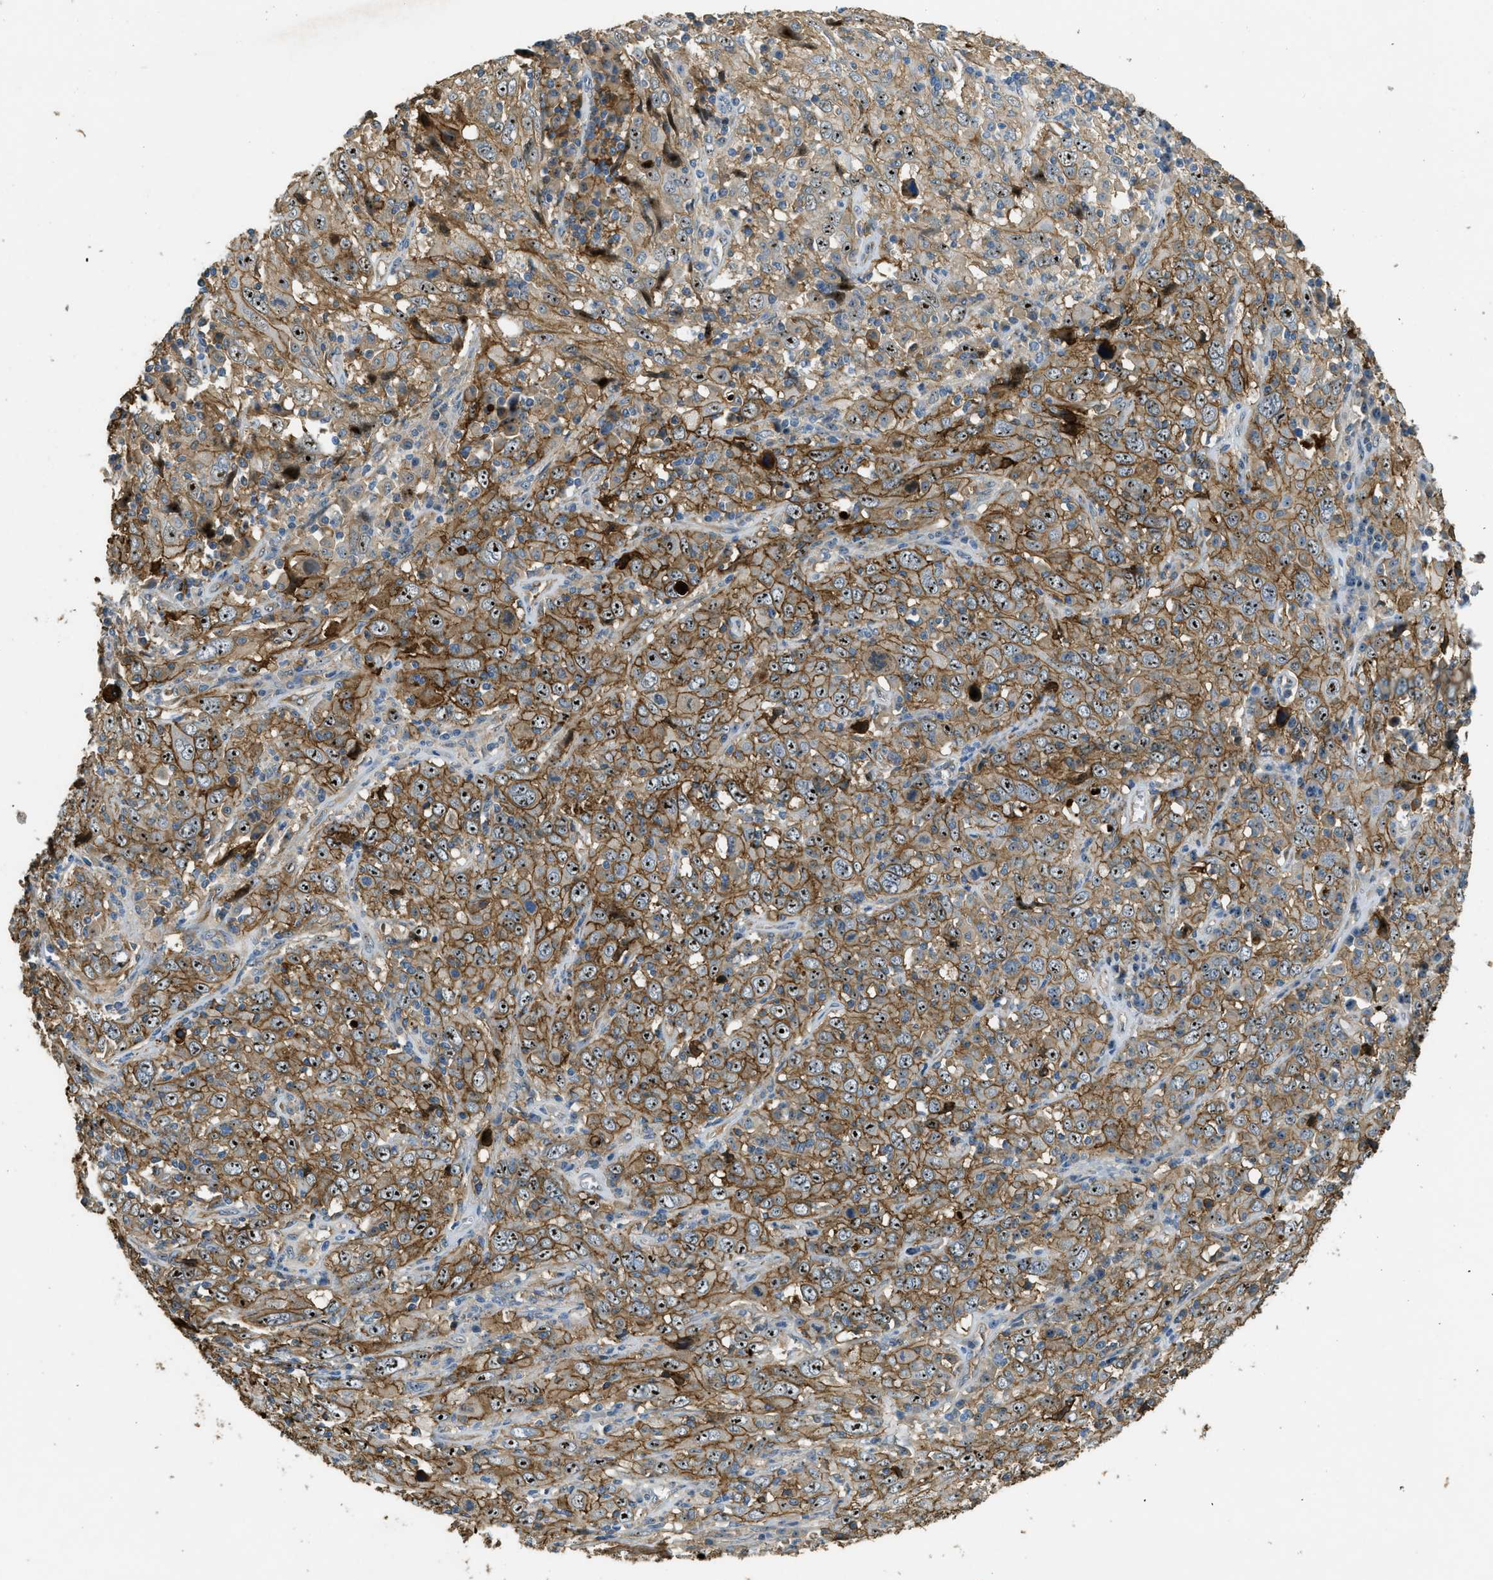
{"staining": {"intensity": "moderate", "quantity": ">75%", "location": "cytoplasmic/membranous,nuclear"}, "tissue": "cervical cancer", "cell_type": "Tumor cells", "image_type": "cancer", "snomed": [{"axis": "morphology", "description": "Squamous cell carcinoma, NOS"}, {"axis": "topography", "description": "Cervix"}], "caption": "The photomicrograph reveals immunohistochemical staining of cervical cancer. There is moderate cytoplasmic/membranous and nuclear expression is appreciated in approximately >75% of tumor cells.", "gene": "OSMR", "patient": {"sex": "female", "age": 46}}